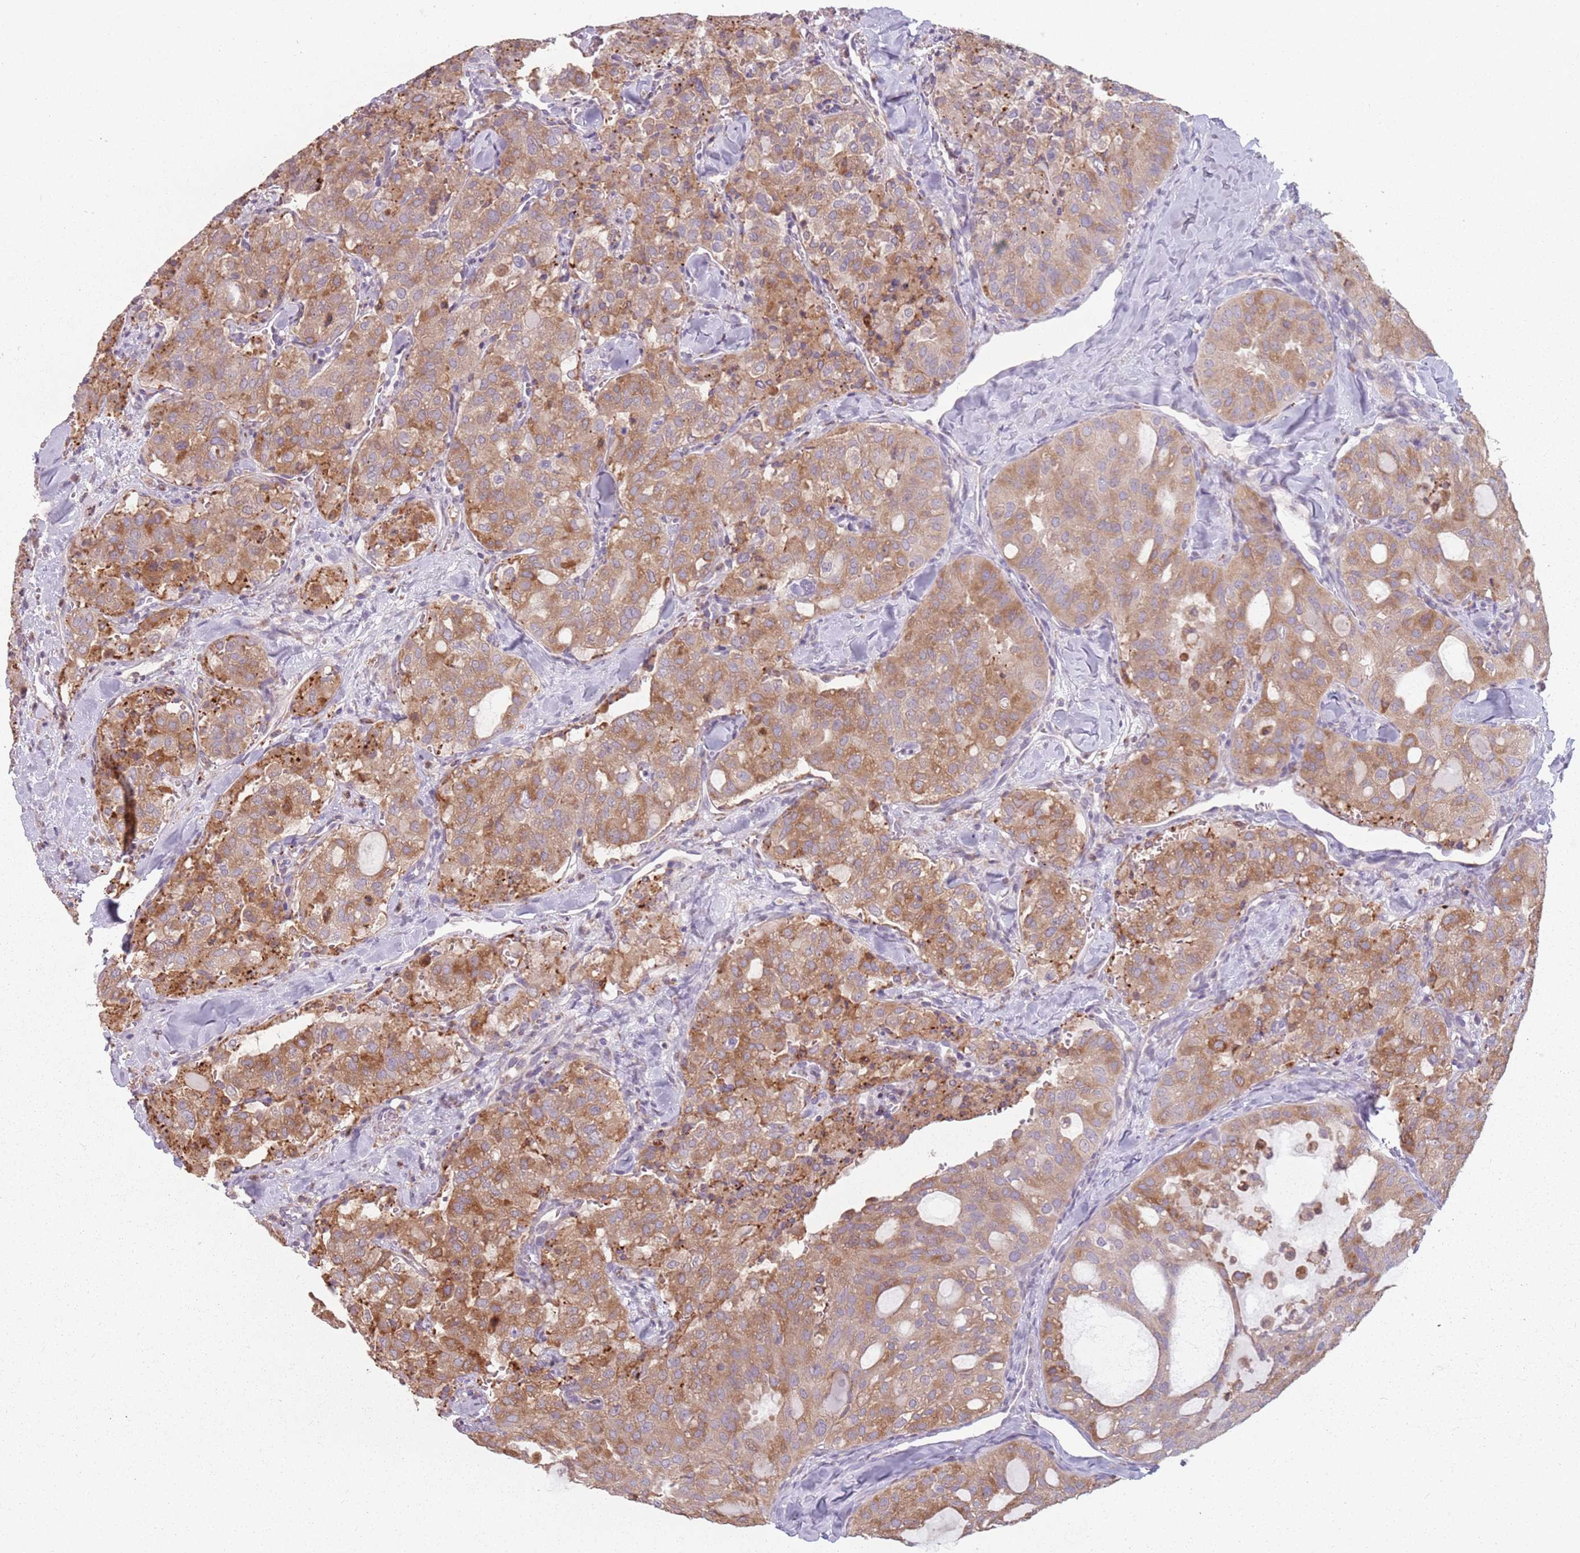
{"staining": {"intensity": "moderate", "quantity": ">75%", "location": "cytoplasmic/membranous"}, "tissue": "thyroid cancer", "cell_type": "Tumor cells", "image_type": "cancer", "snomed": [{"axis": "morphology", "description": "Follicular adenoma carcinoma, NOS"}, {"axis": "topography", "description": "Thyroid gland"}], "caption": "Follicular adenoma carcinoma (thyroid) tissue exhibits moderate cytoplasmic/membranous expression in about >75% of tumor cells, visualized by immunohistochemistry.", "gene": "RPS9", "patient": {"sex": "male", "age": 75}}